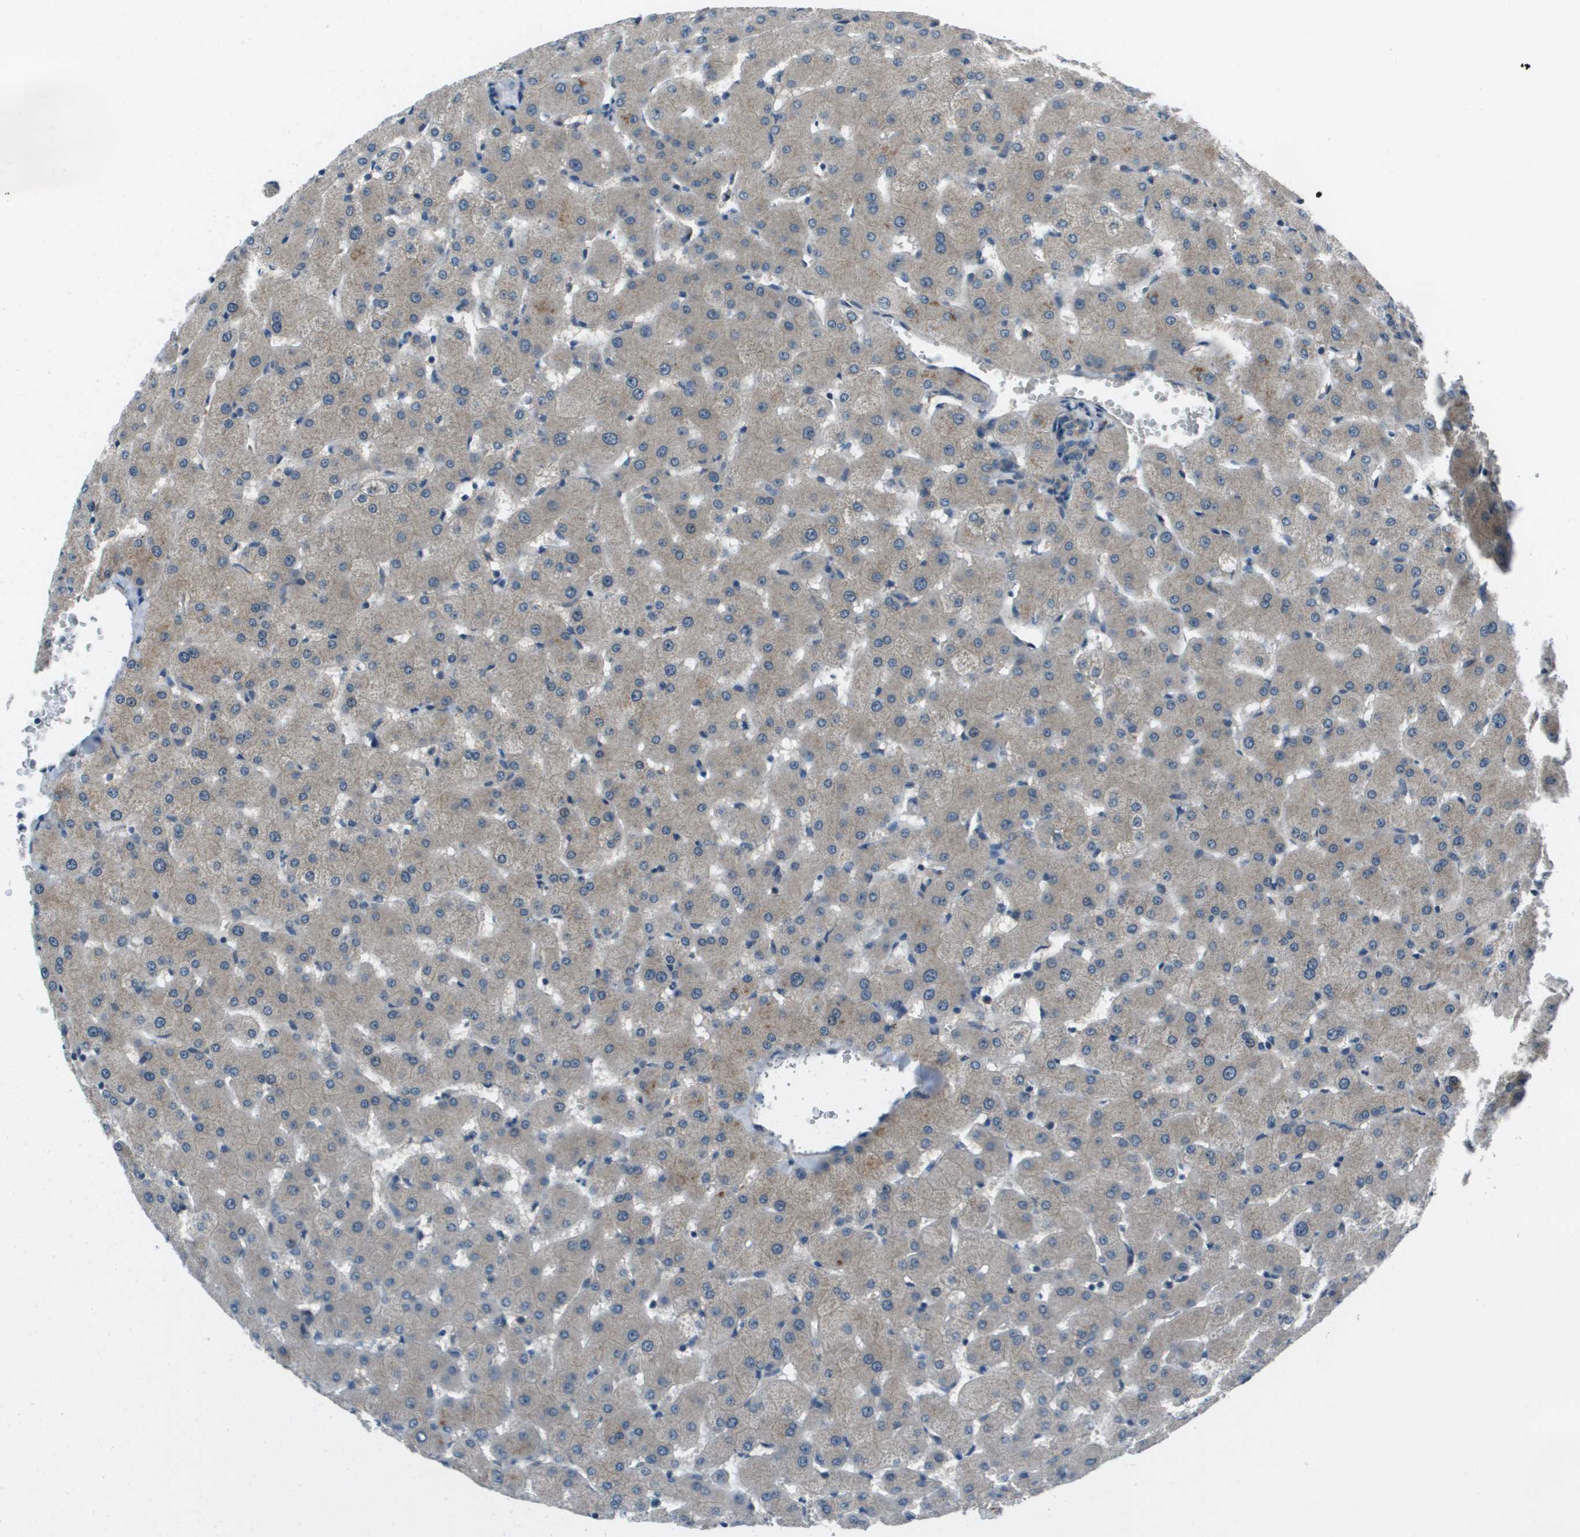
{"staining": {"intensity": "weak", "quantity": "<25%", "location": "cytoplasmic/membranous"}, "tissue": "liver", "cell_type": "Cholangiocytes", "image_type": "normal", "snomed": [{"axis": "morphology", "description": "Normal tissue, NOS"}, {"axis": "topography", "description": "Liver"}], "caption": "A micrograph of liver stained for a protein reveals no brown staining in cholangiocytes. (IHC, brightfield microscopy, high magnification).", "gene": "PCOLCE", "patient": {"sex": "female", "age": 63}}